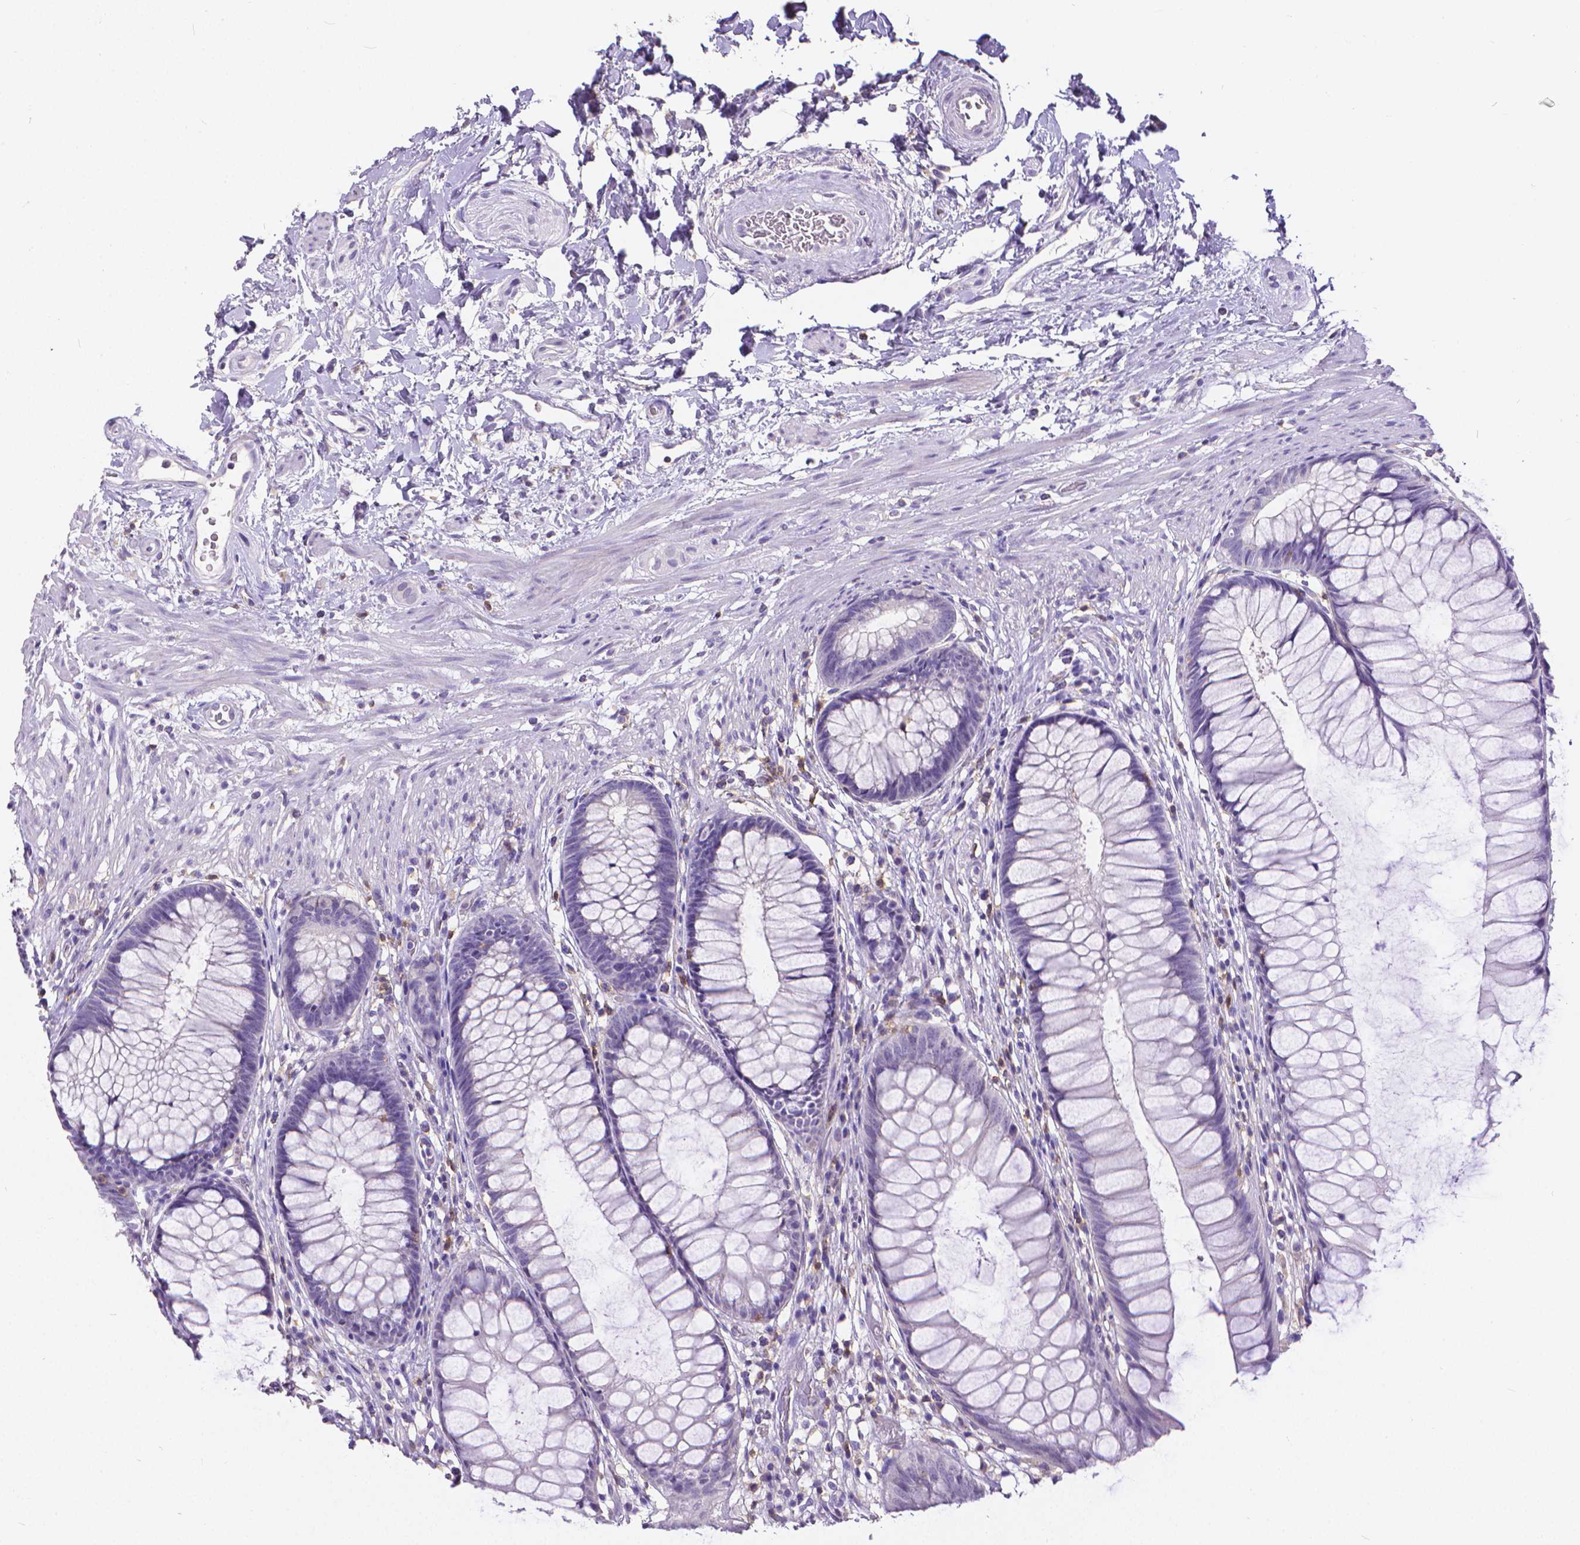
{"staining": {"intensity": "negative", "quantity": "none", "location": "none"}, "tissue": "rectum", "cell_type": "Glandular cells", "image_type": "normal", "snomed": [{"axis": "morphology", "description": "Normal tissue, NOS"}, {"axis": "topography", "description": "Smooth muscle"}, {"axis": "topography", "description": "Rectum"}], "caption": "Immunohistochemistry histopathology image of benign rectum: human rectum stained with DAB (3,3'-diaminobenzidine) displays no significant protein expression in glandular cells.", "gene": "CD4", "patient": {"sex": "male", "age": 53}}